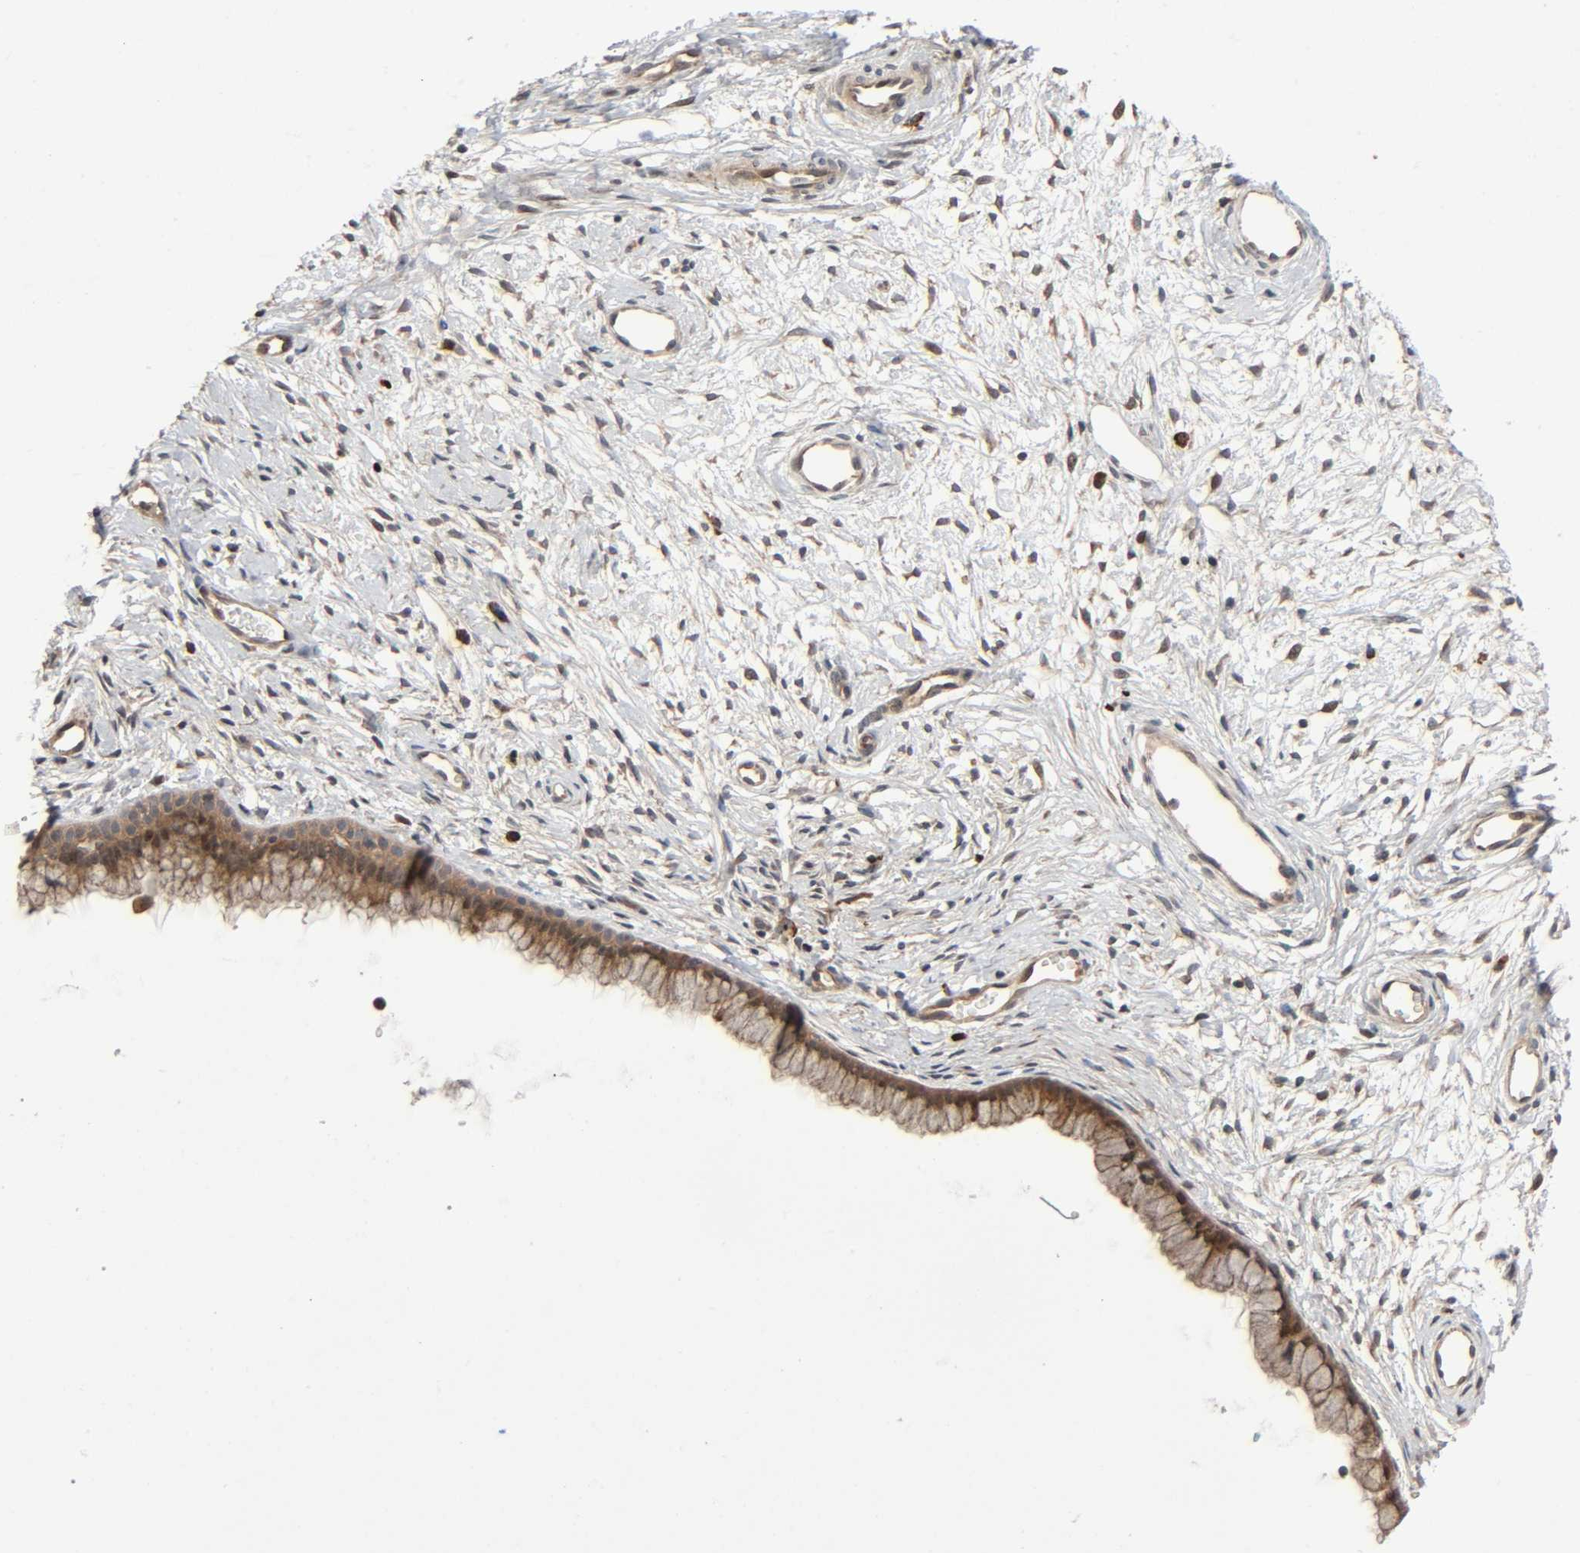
{"staining": {"intensity": "moderate", "quantity": ">75%", "location": "cytoplasmic/membranous"}, "tissue": "cervix", "cell_type": "Glandular cells", "image_type": "normal", "snomed": [{"axis": "morphology", "description": "Normal tissue, NOS"}, {"axis": "topography", "description": "Cervix"}], "caption": "Protein staining shows moderate cytoplasmic/membranous expression in about >75% of glandular cells in normal cervix. (DAB IHC, brown staining for protein, blue staining for nuclei).", "gene": "PPP2R1B", "patient": {"sex": "female", "age": 39}}